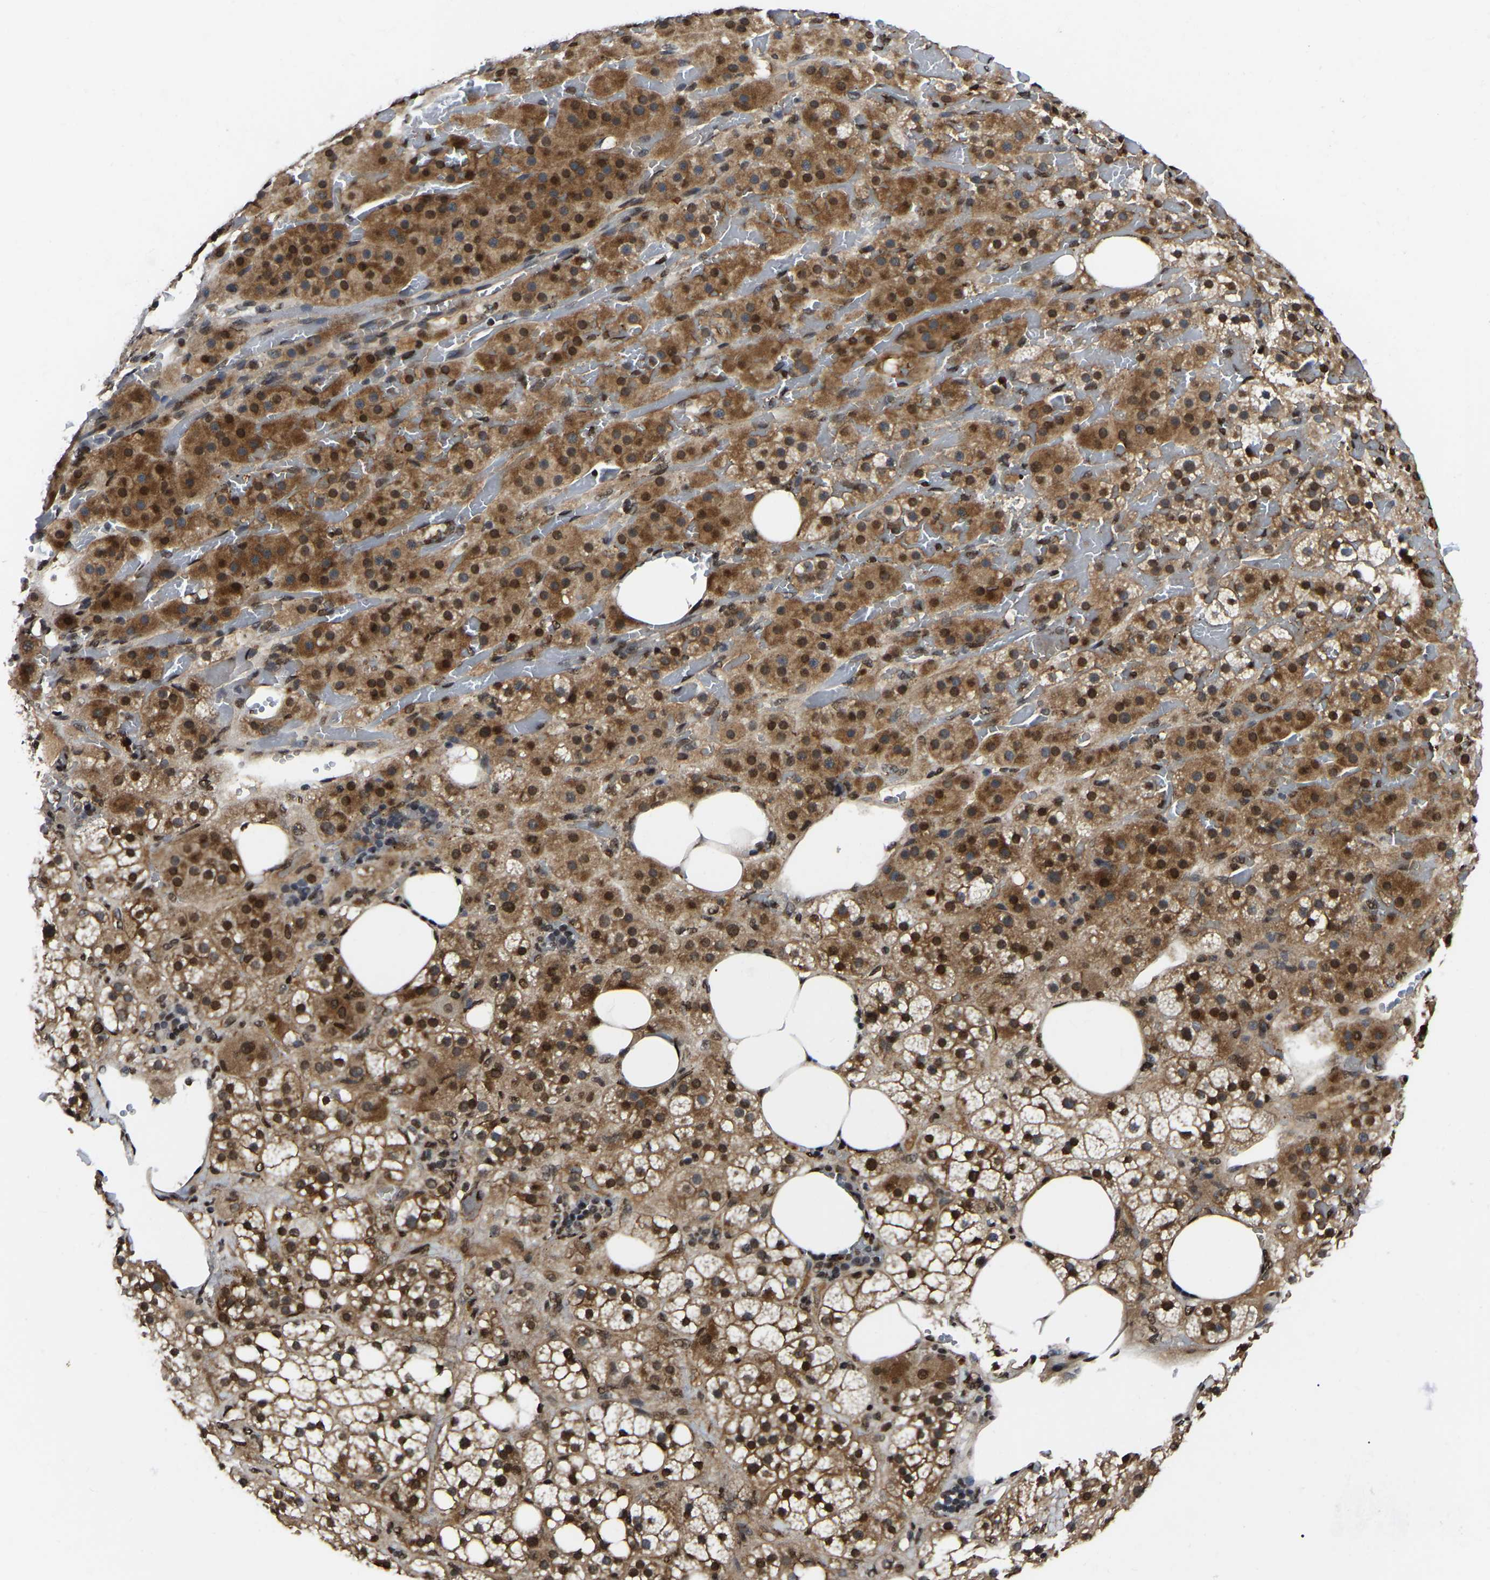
{"staining": {"intensity": "strong", "quantity": ">75%", "location": "cytoplasmic/membranous,nuclear"}, "tissue": "adrenal gland", "cell_type": "Glandular cells", "image_type": "normal", "snomed": [{"axis": "morphology", "description": "Normal tissue, NOS"}, {"axis": "topography", "description": "Adrenal gland"}], "caption": "Adrenal gland stained with a brown dye reveals strong cytoplasmic/membranous,nuclear positive staining in about >75% of glandular cells.", "gene": "TRIM35", "patient": {"sex": "female", "age": 59}}